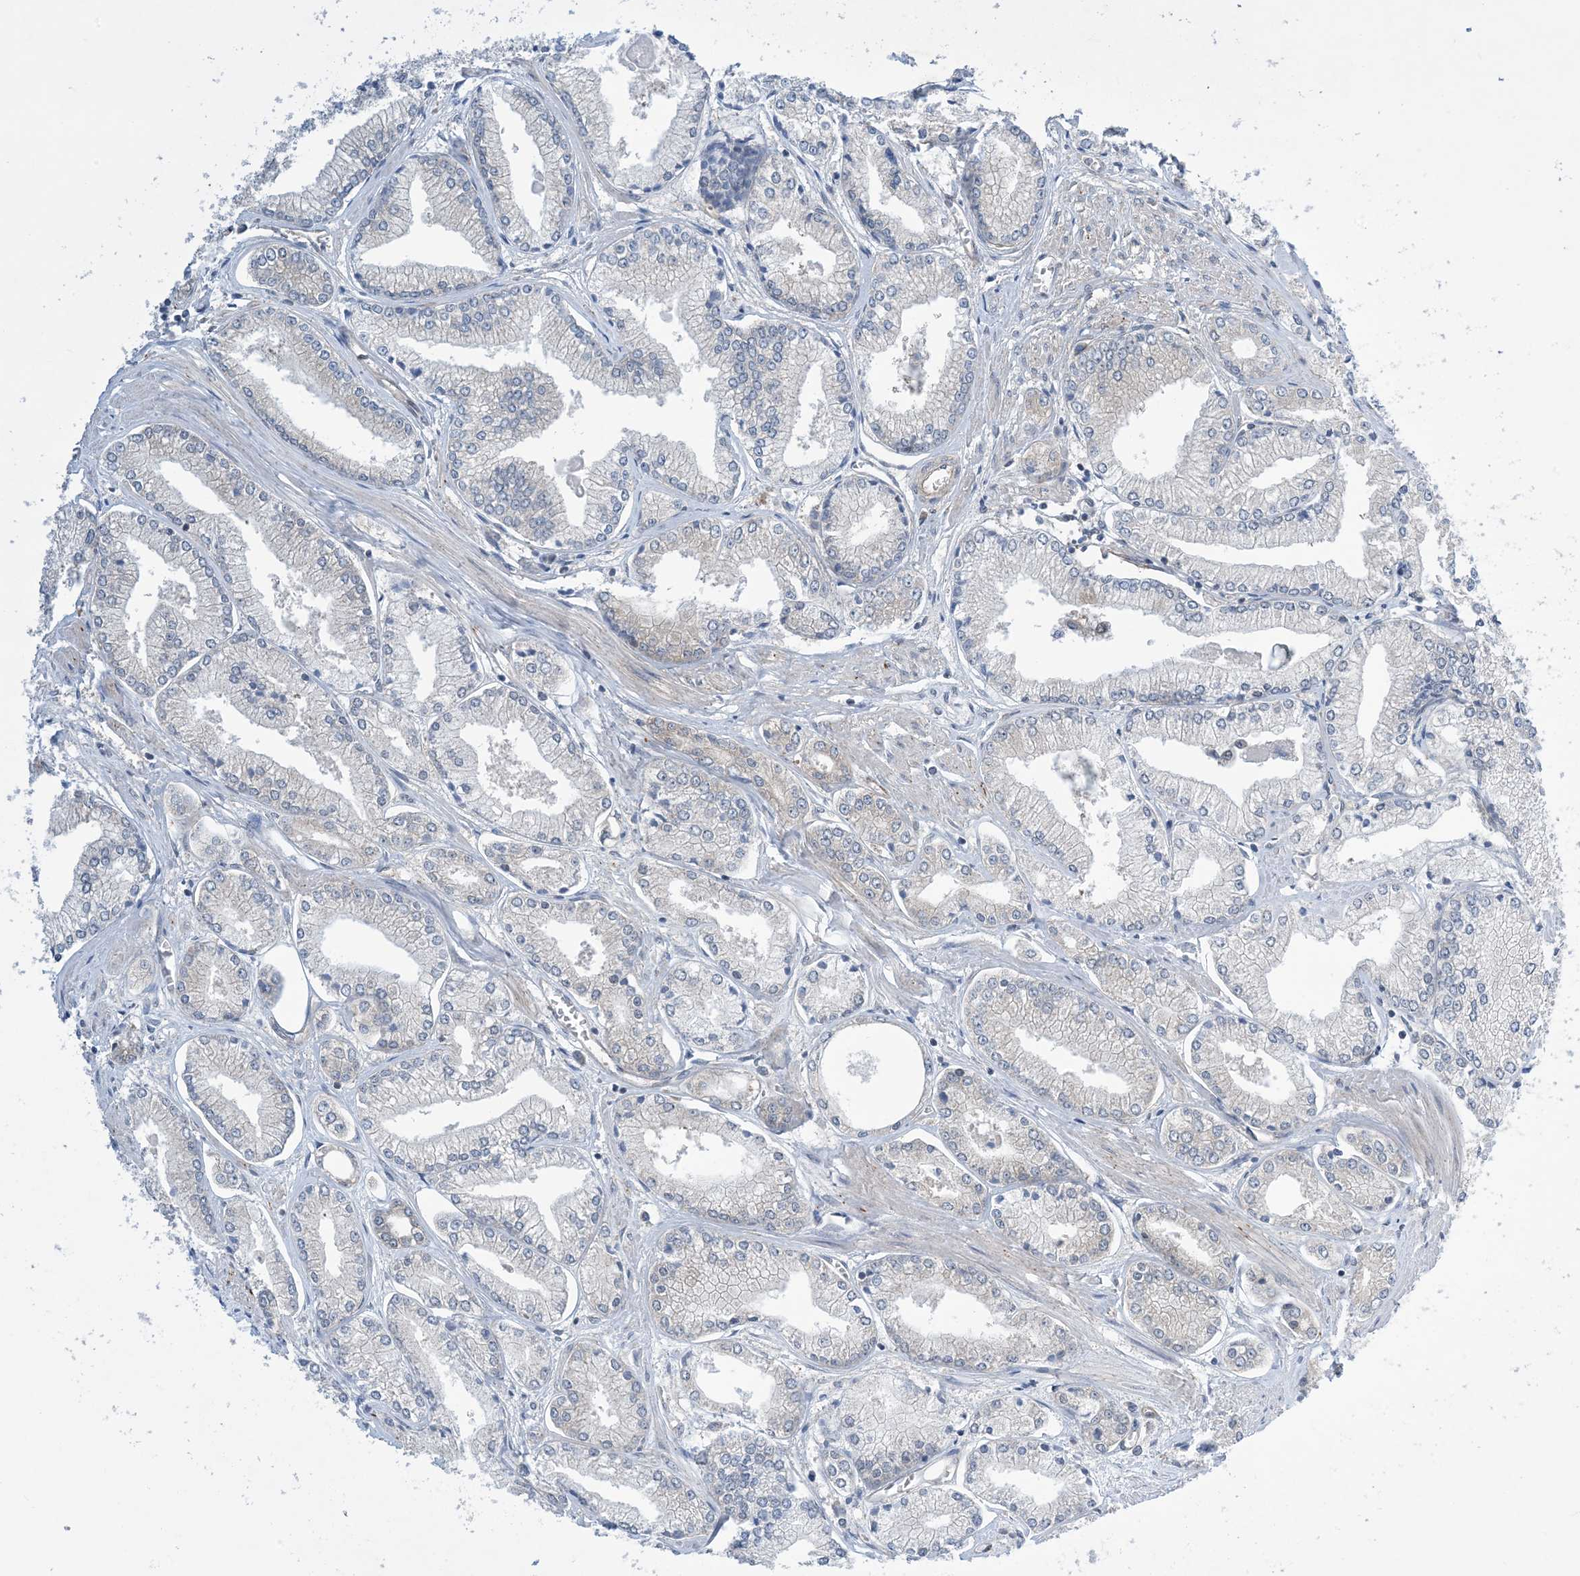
{"staining": {"intensity": "negative", "quantity": "none", "location": "none"}, "tissue": "prostate cancer", "cell_type": "Tumor cells", "image_type": "cancer", "snomed": [{"axis": "morphology", "description": "Adenocarcinoma, Low grade"}, {"axis": "topography", "description": "Prostate"}], "caption": "Immunohistochemical staining of human adenocarcinoma (low-grade) (prostate) displays no significant positivity in tumor cells. (Immunohistochemistry, brightfield microscopy, high magnification).", "gene": "EHBP1", "patient": {"sex": "male", "age": 60}}